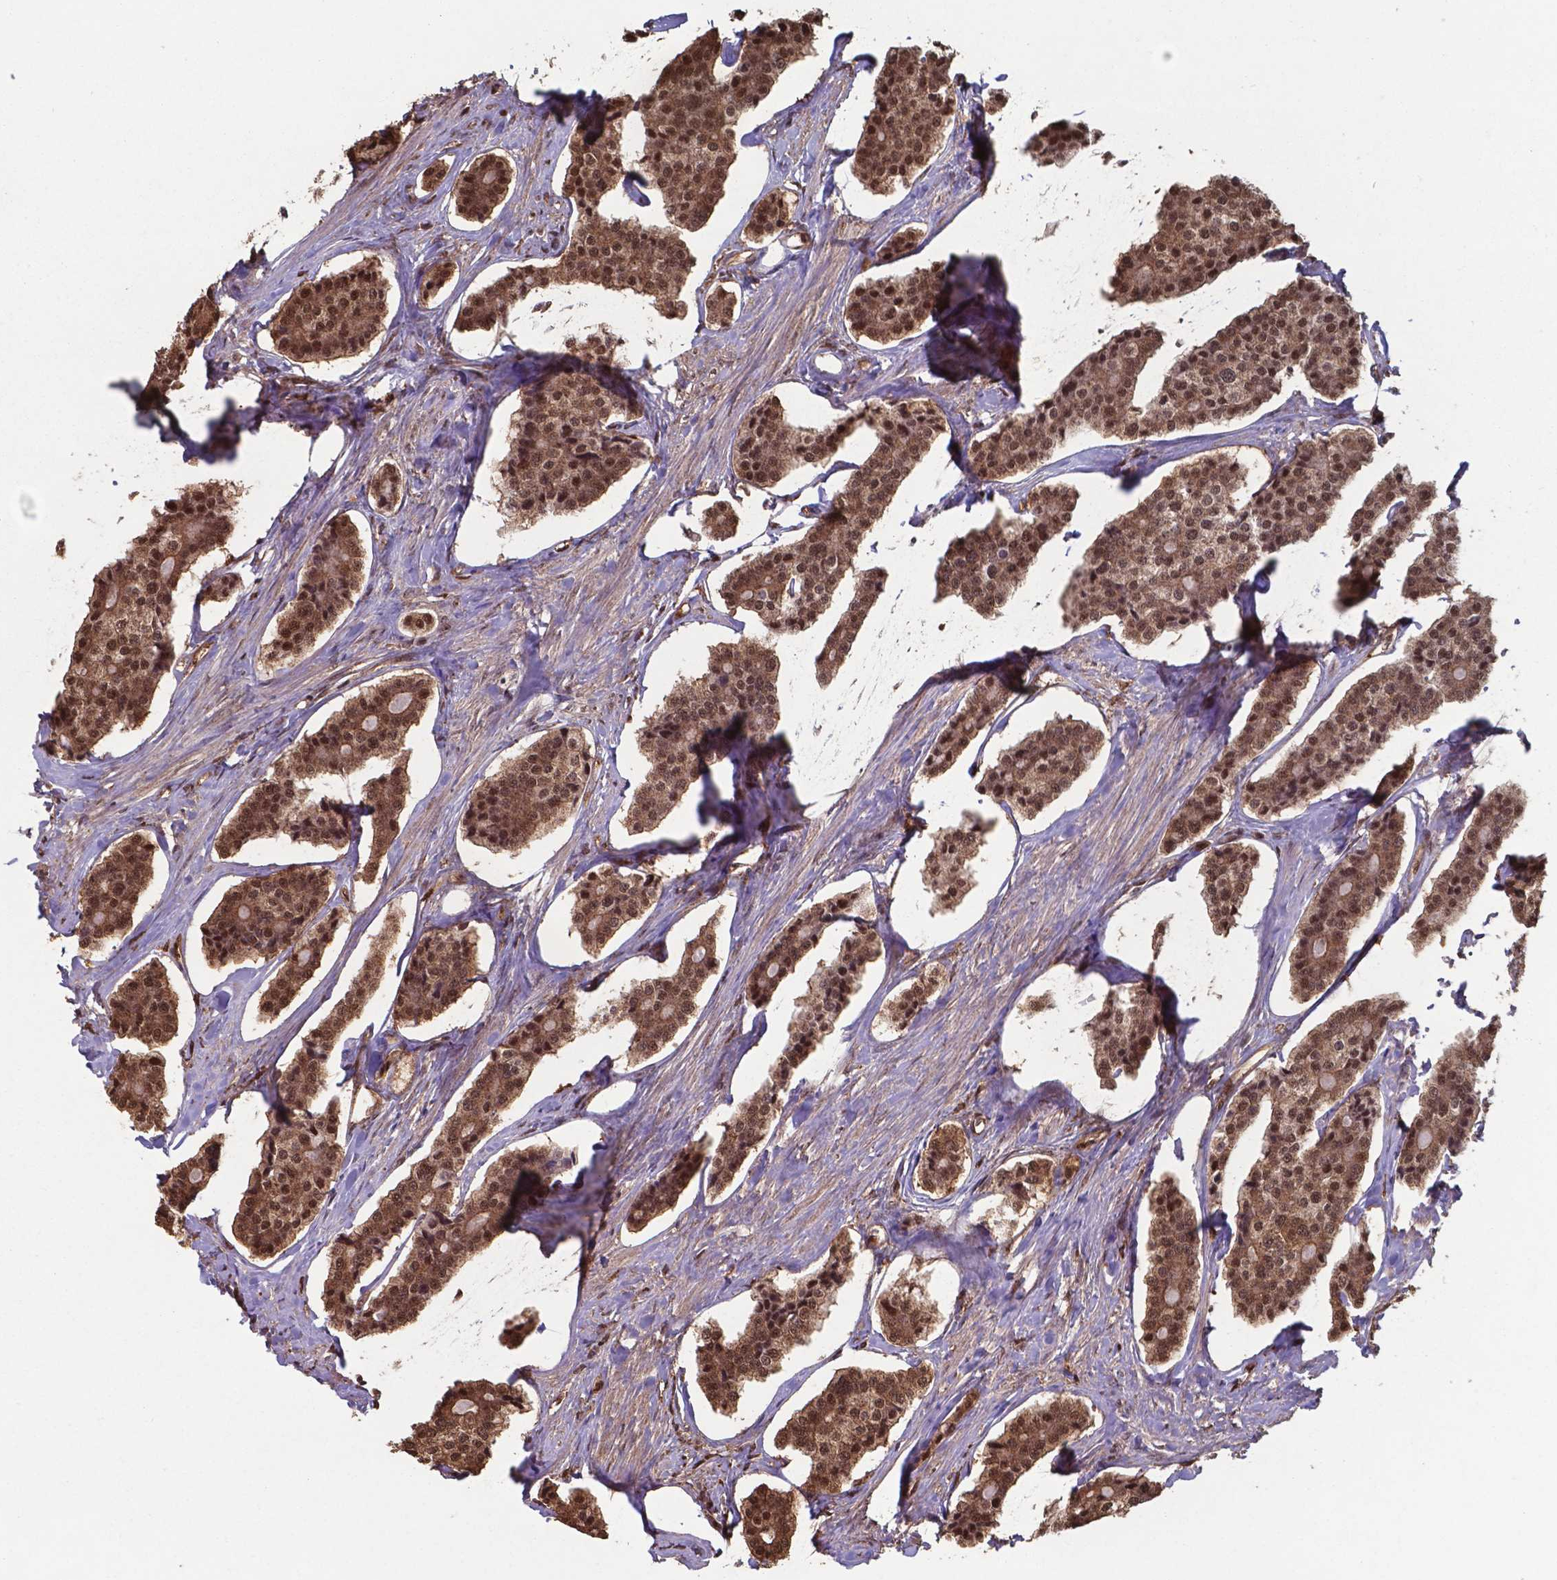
{"staining": {"intensity": "moderate", "quantity": ">75%", "location": "cytoplasmic/membranous,nuclear"}, "tissue": "carcinoid", "cell_type": "Tumor cells", "image_type": "cancer", "snomed": [{"axis": "morphology", "description": "Carcinoid, malignant, NOS"}, {"axis": "topography", "description": "Small intestine"}], "caption": "Protein staining exhibits moderate cytoplasmic/membranous and nuclear expression in approximately >75% of tumor cells in carcinoid. Nuclei are stained in blue.", "gene": "CHP2", "patient": {"sex": "female", "age": 65}}